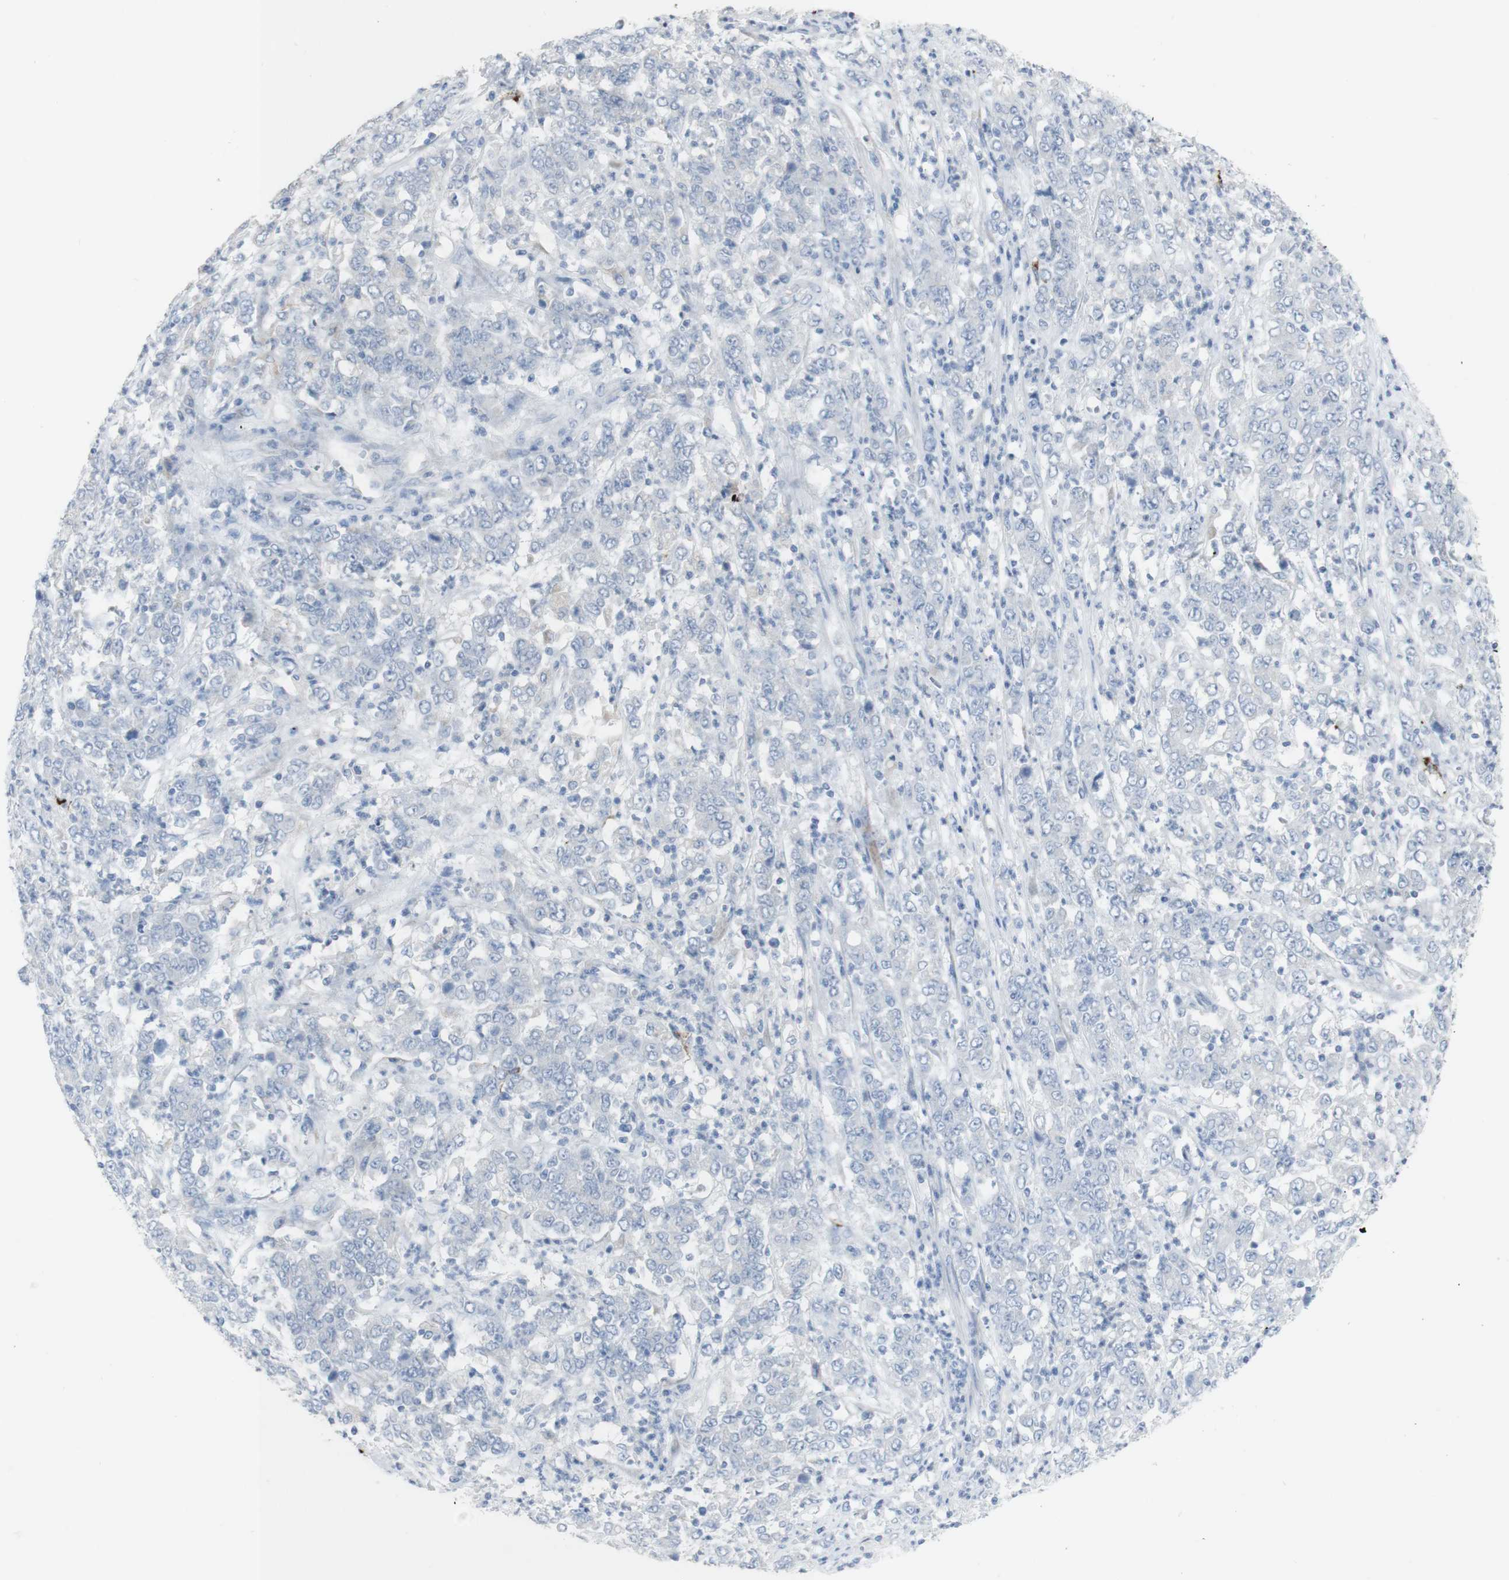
{"staining": {"intensity": "negative", "quantity": "none", "location": "none"}, "tissue": "stomach cancer", "cell_type": "Tumor cells", "image_type": "cancer", "snomed": [{"axis": "morphology", "description": "Adenocarcinoma, NOS"}, {"axis": "topography", "description": "Stomach, lower"}], "caption": "This is a photomicrograph of immunohistochemistry (IHC) staining of stomach cancer, which shows no staining in tumor cells. Nuclei are stained in blue.", "gene": "CD207", "patient": {"sex": "female", "age": 71}}